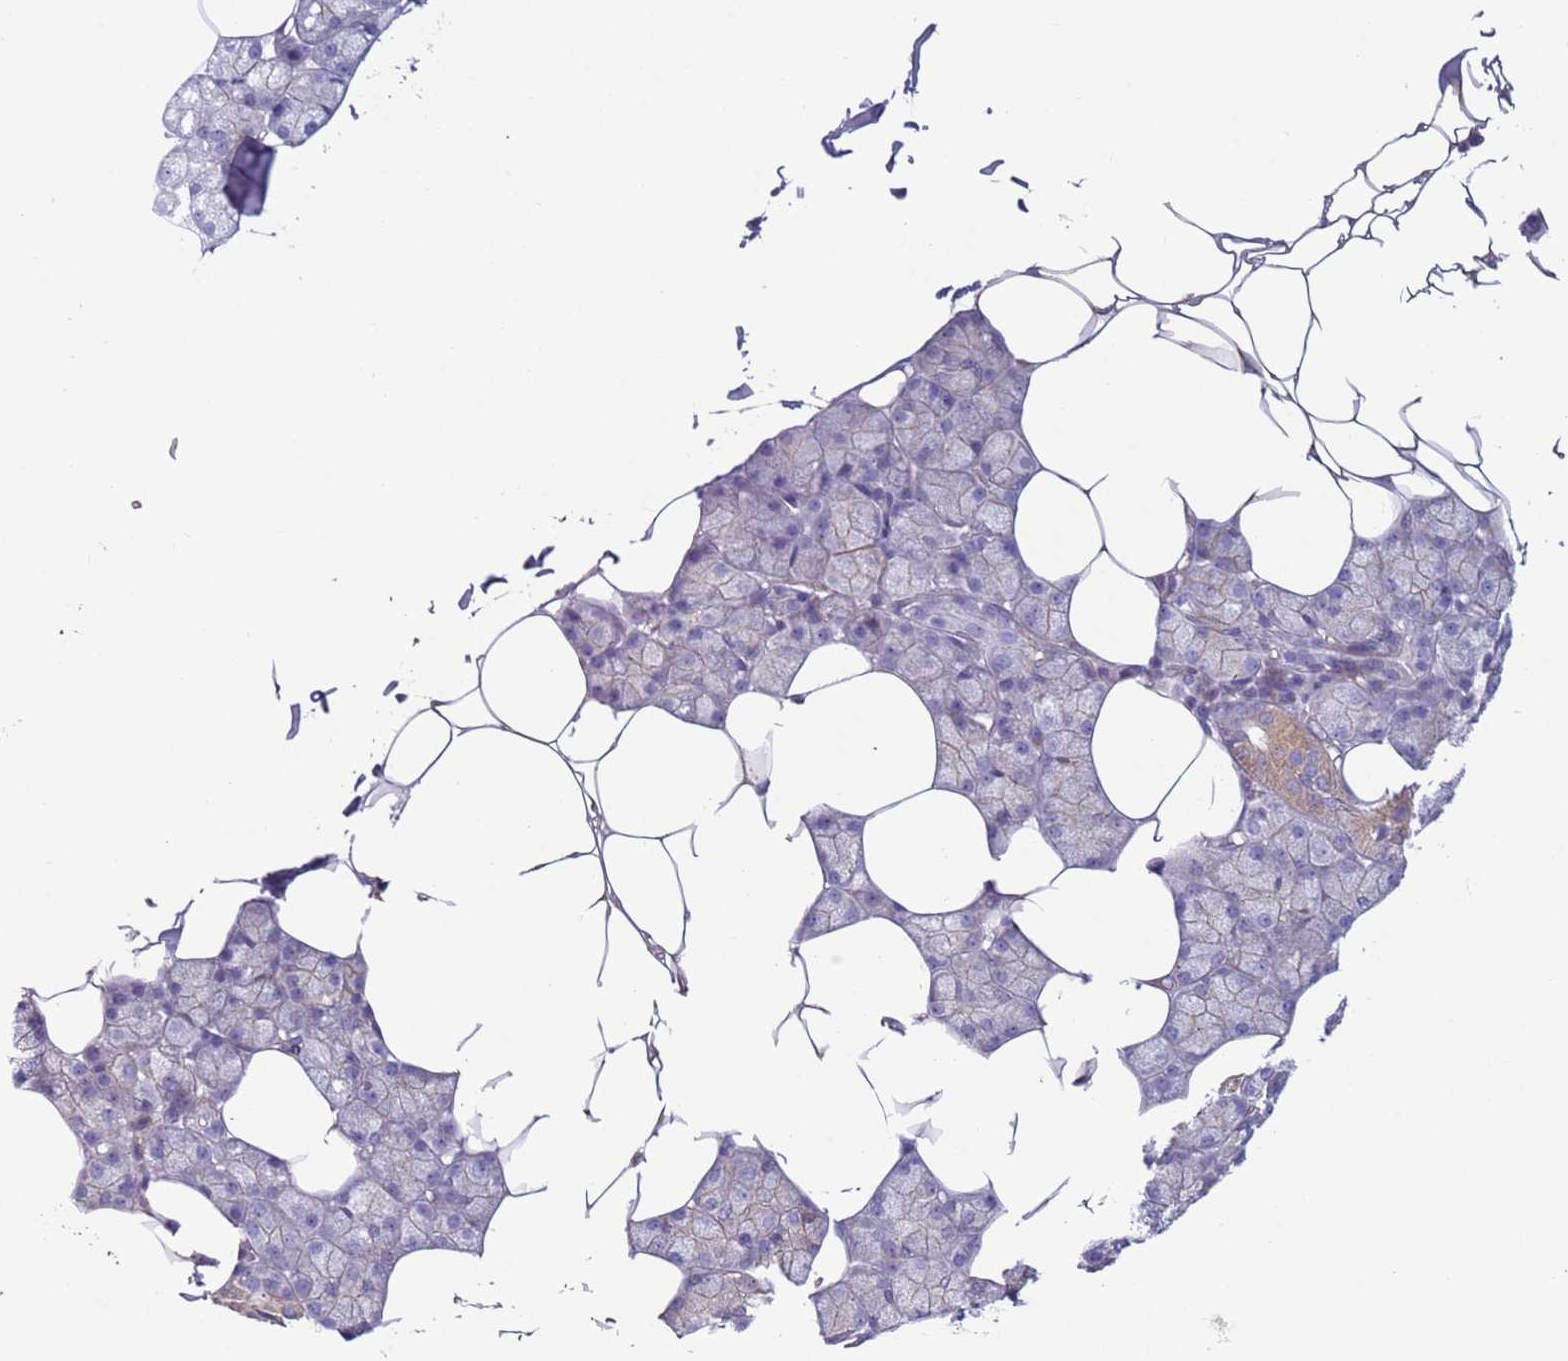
{"staining": {"intensity": "weak", "quantity": "25%-75%", "location": "cytoplasmic/membranous"}, "tissue": "salivary gland", "cell_type": "Glandular cells", "image_type": "normal", "snomed": [{"axis": "morphology", "description": "Normal tissue, NOS"}, {"axis": "topography", "description": "Salivary gland"}], "caption": "Glandular cells show weak cytoplasmic/membranous positivity in about 25%-75% of cells in benign salivary gland. Immunohistochemistry stains the protein in brown and the nuclei are stained blue.", "gene": "HEATR1", "patient": {"sex": "male", "age": 62}}